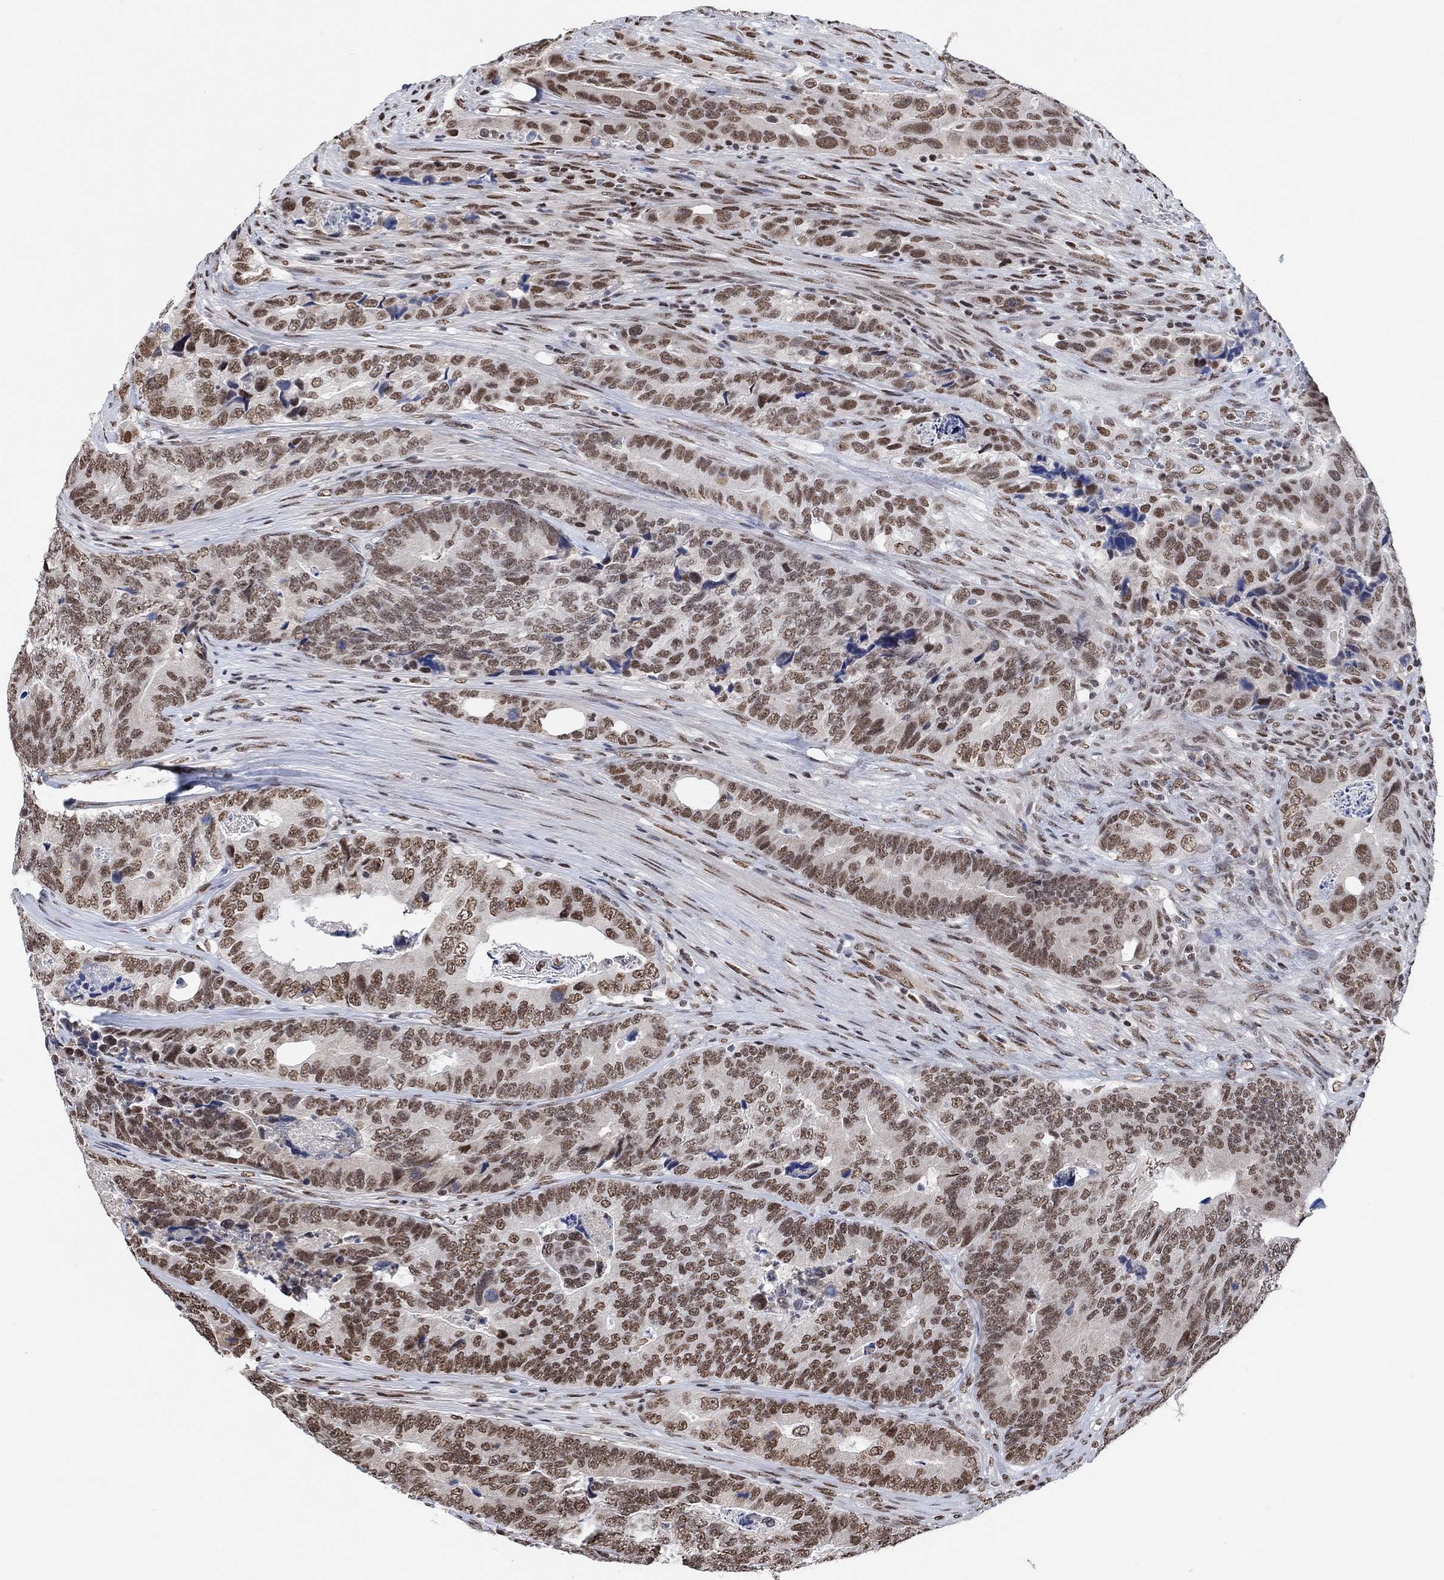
{"staining": {"intensity": "moderate", "quantity": ">75%", "location": "nuclear"}, "tissue": "colorectal cancer", "cell_type": "Tumor cells", "image_type": "cancer", "snomed": [{"axis": "morphology", "description": "Adenocarcinoma, NOS"}, {"axis": "topography", "description": "Colon"}], "caption": "Adenocarcinoma (colorectal) stained for a protein exhibits moderate nuclear positivity in tumor cells. The staining was performed using DAB to visualize the protein expression in brown, while the nuclei were stained in blue with hematoxylin (Magnification: 20x).", "gene": "USP39", "patient": {"sex": "female", "age": 72}}